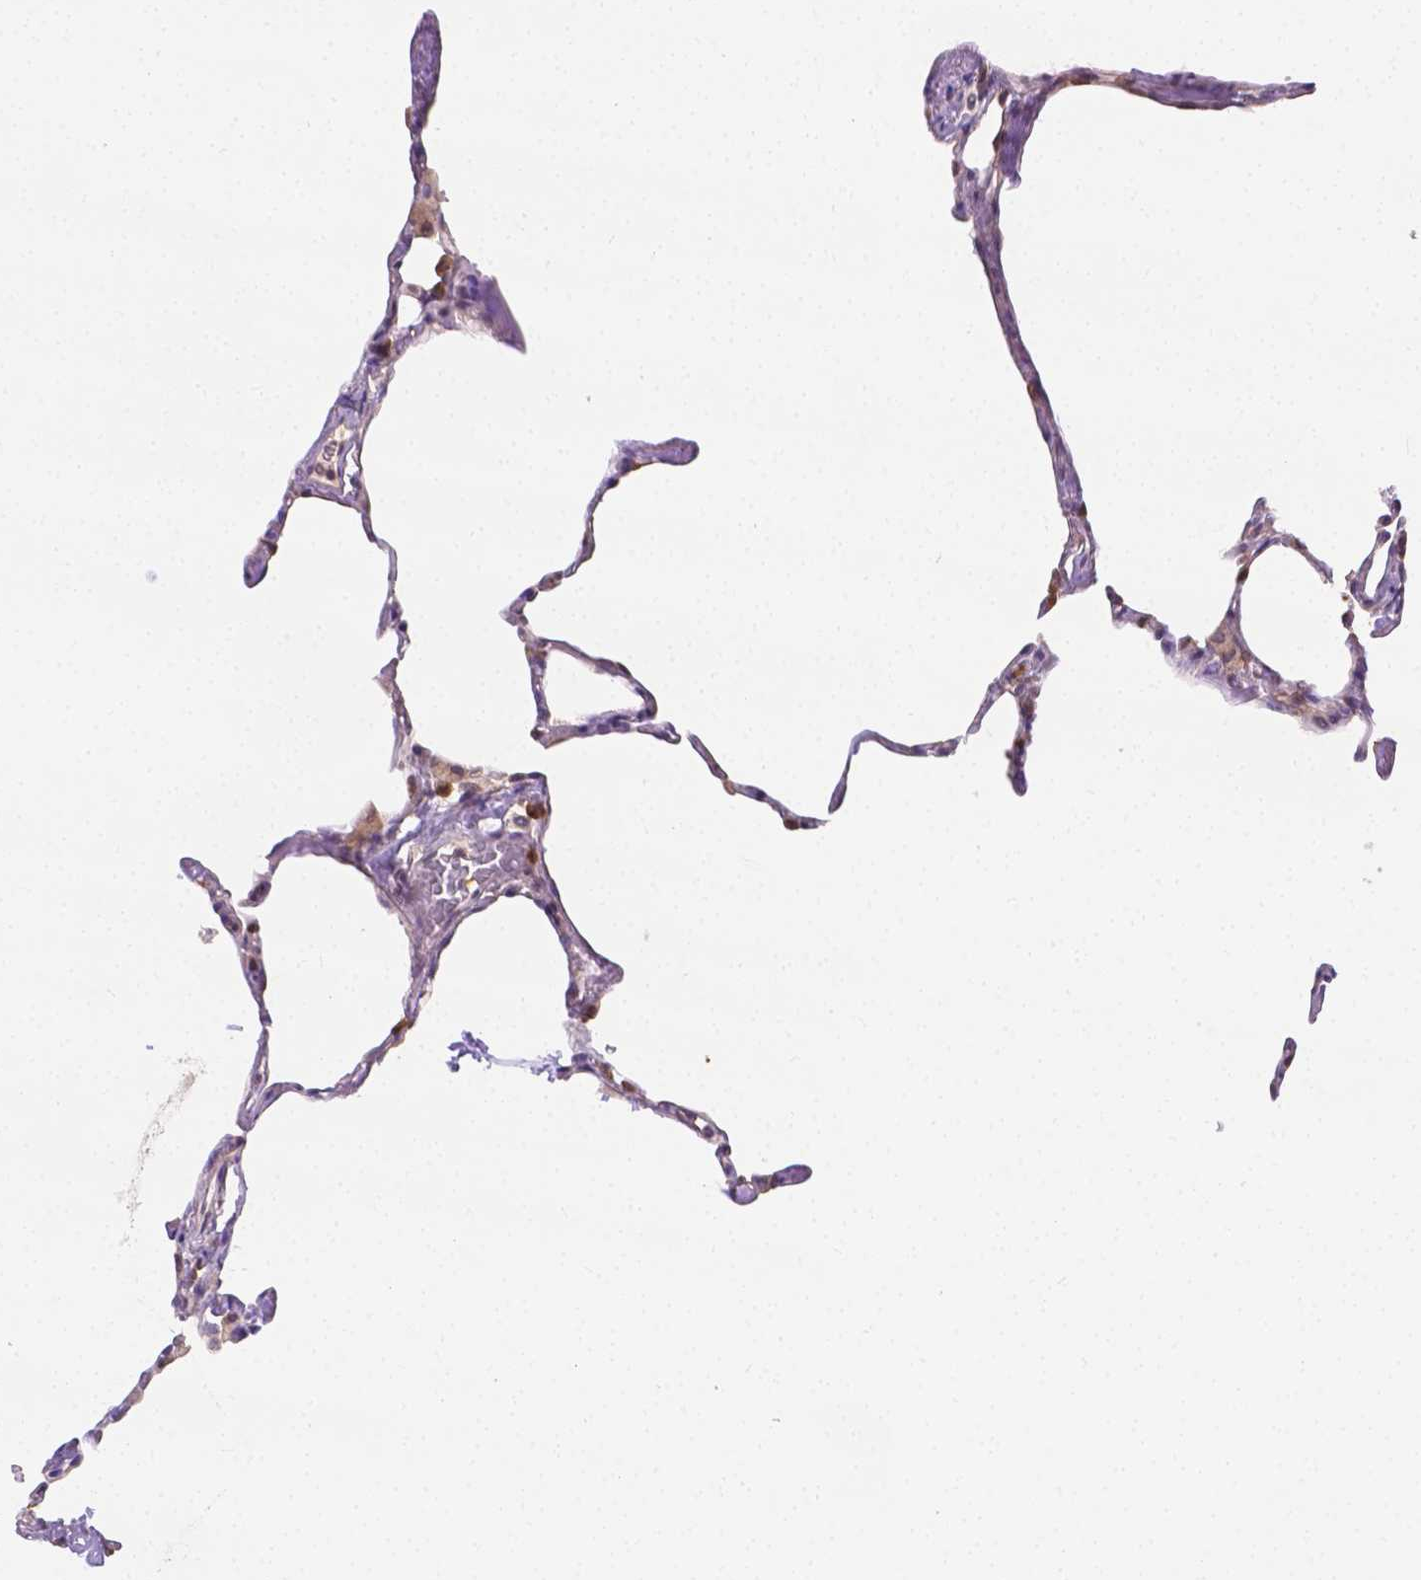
{"staining": {"intensity": "weak", "quantity": "25%-75%", "location": "cytoplasmic/membranous"}, "tissue": "lung", "cell_type": "Alveolar cells", "image_type": "normal", "snomed": [{"axis": "morphology", "description": "Normal tissue, NOS"}, {"axis": "topography", "description": "Lung"}], "caption": "Protein expression analysis of benign human lung reveals weak cytoplasmic/membranous positivity in about 25%-75% of alveolar cells.", "gene": "ZNRD2", "patient": {"sex": "male", "age": 65}}